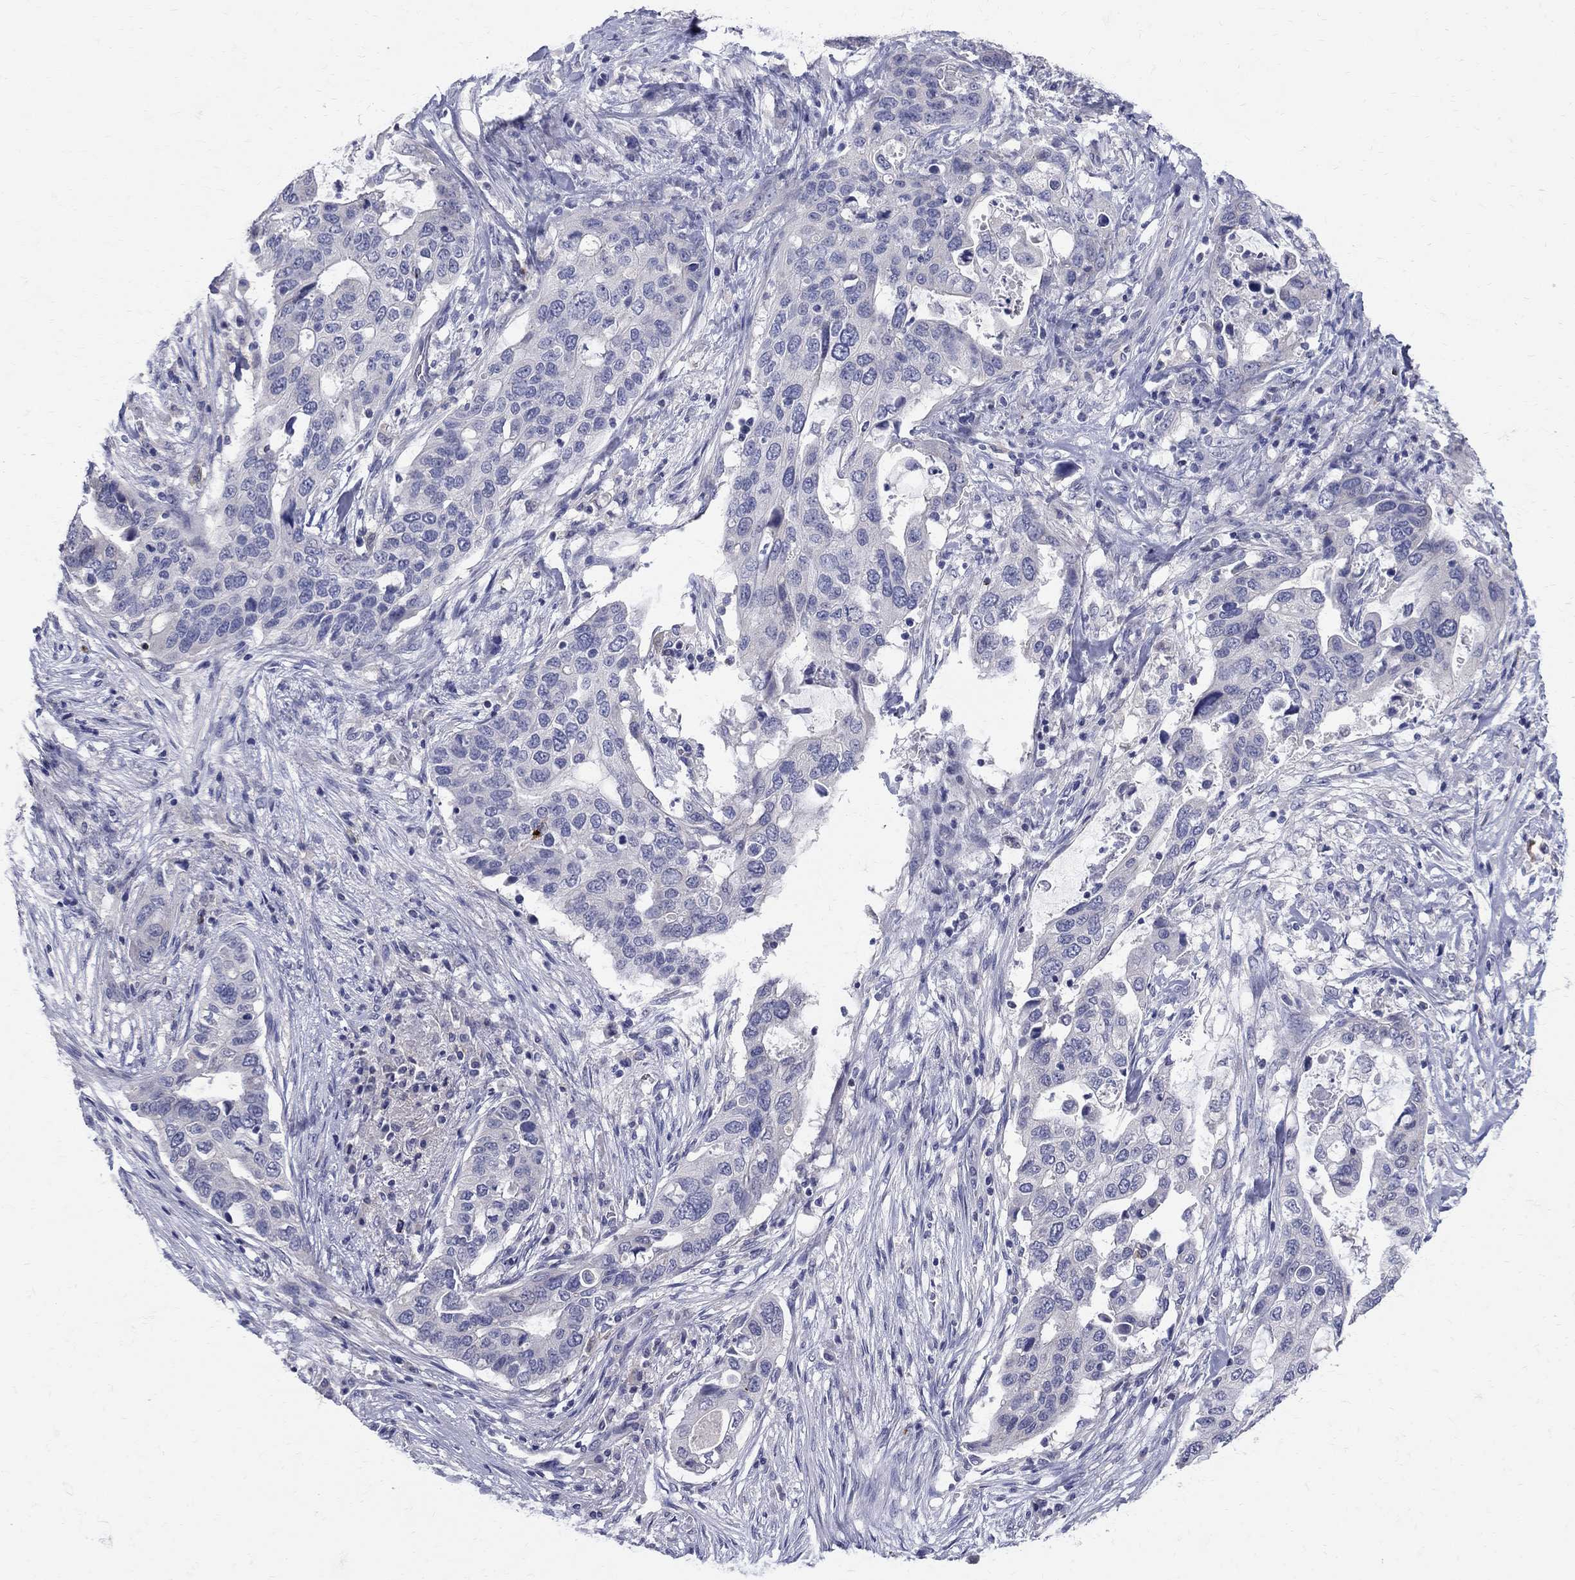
{"staining": {"intensity": "negative", "quantity": "none", "location": "none"}, "tissue": "stomach cancer", "cell_type": "Tumor cells", "image_type": "cancer", "snomed": [{"axis": "morphology", "description": "Adenocarcinoma, NOS"}, {"axis": "topography", "description": "Stomach"}], "caption": "A photomicrograph of human stomach adenocarcinoma is negative for staining in tumor cells.", "gene": "TP53TG5", "patient": {"sex": "male", "age": 54}}